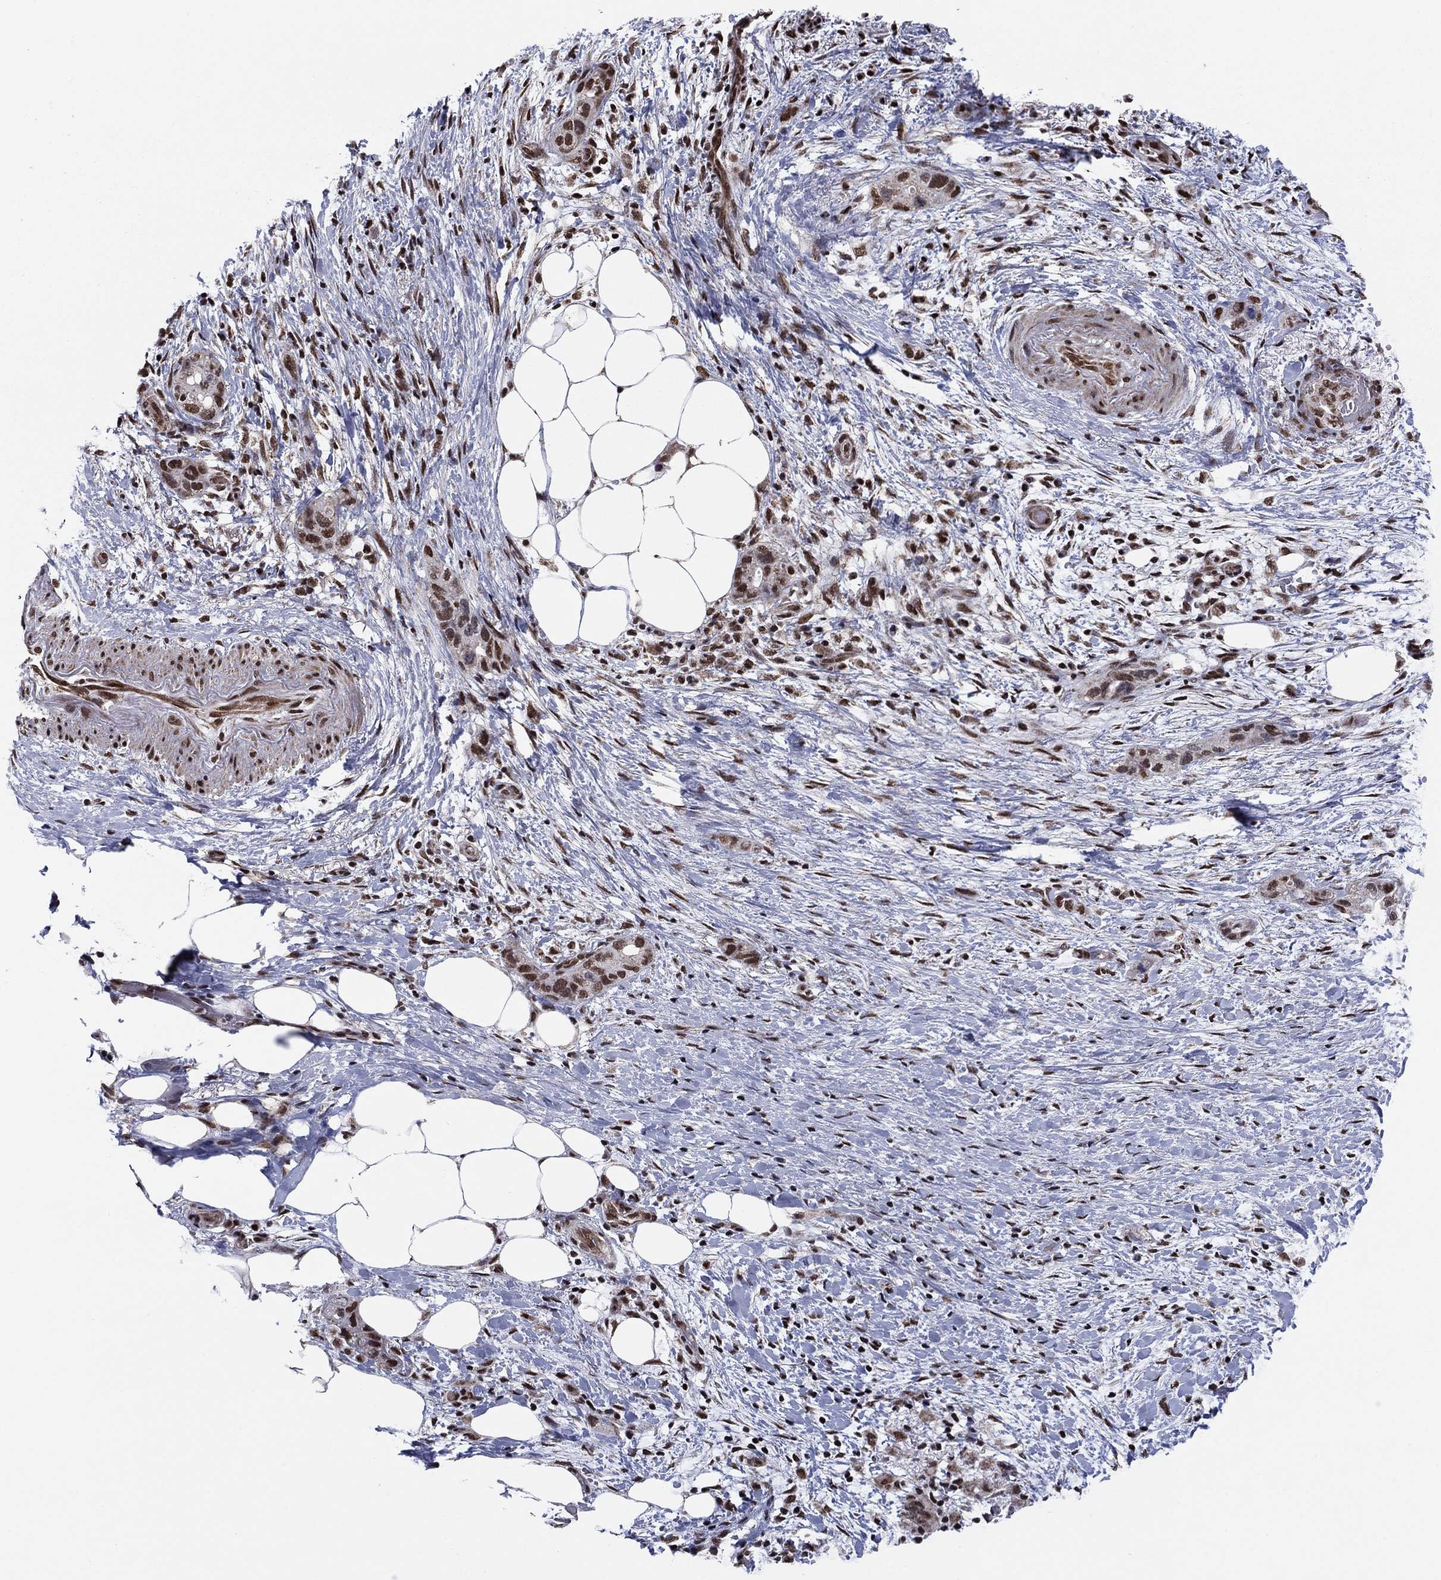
{"staining": {"intensity": "moderate", "quantity": ">75%", "location": "cytoplasmic/membranous,nuclear"}, "tissue": "pancreatic cancer", "cell_type": "Tumor cells", "image_type": "cancer", "snomed": [{"axis": "morphology", "description": "Adenocarcinoma, NOS"}, {"axis": "topography", "description": "Pancreas"}], "caption": "Immunohistochemistry (DAB) staining of human pancreatic cancer shows moderate cytoplasmic/membranous and nuclear protein staining in approximately >75% of tumor cells.", "gene": "N4BP2", "patient": {"sex": "female", "age": 72}}